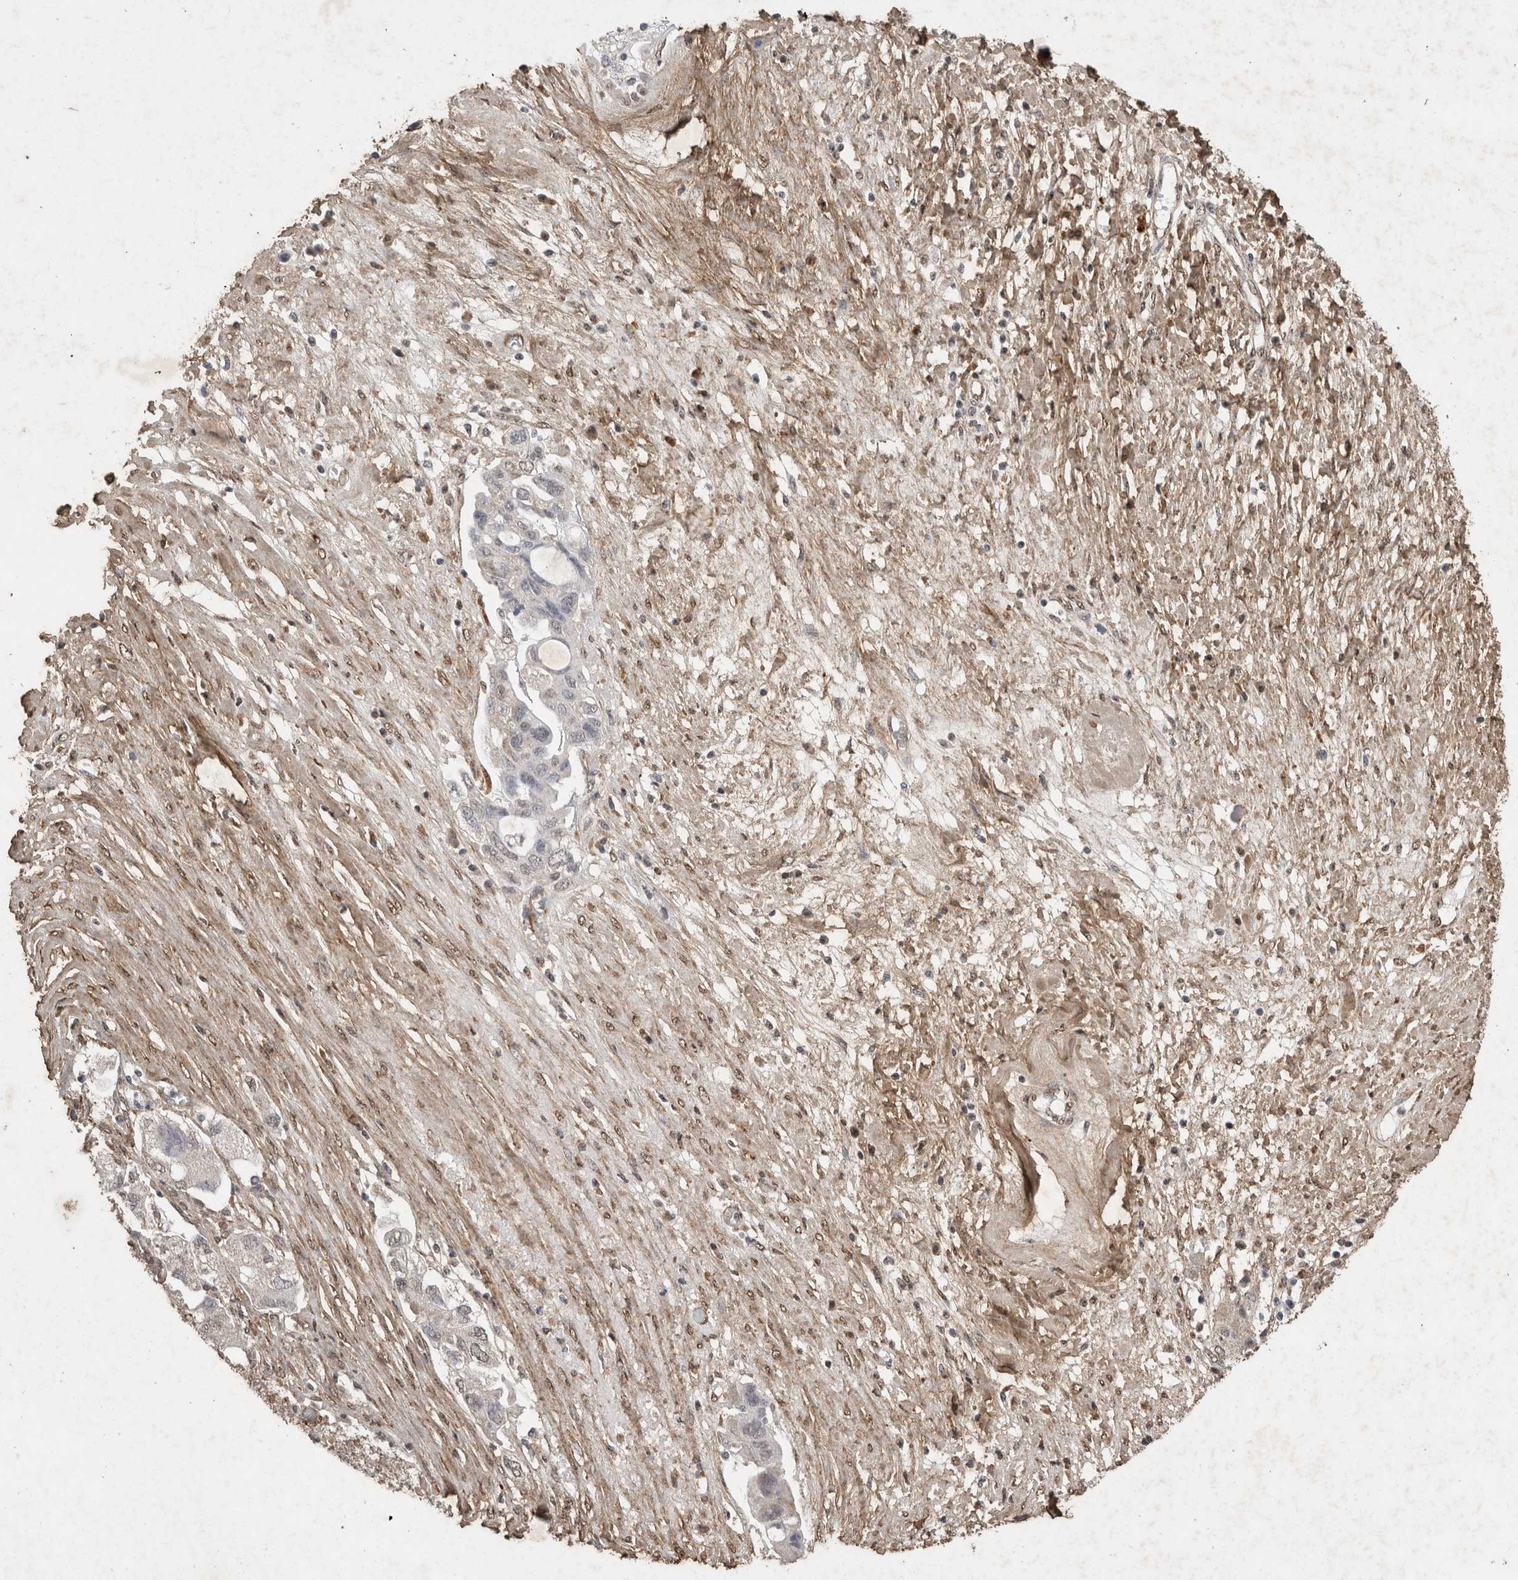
{"staining": {"intensity": "negative", "quantity": "none", "location": "none"}, "tissue": "ovarian cancer", "cell_type": "Tumor cells", "image_type": "cancer", "snomed": [{"axis": "morphology", "description": "Carcinoma, NOS"}, {"axis": "morphology", "description": "Cystadenocarcinoma, serous, NOS"}, {"axis": "topography", "description": "Ovary"}], "caption": "Micrograph shows no protein staining in tumor cells of ovarian cancer tissue.", "gene": "C1QTNF5", "patient": {"sex": "female", "age": 69}}